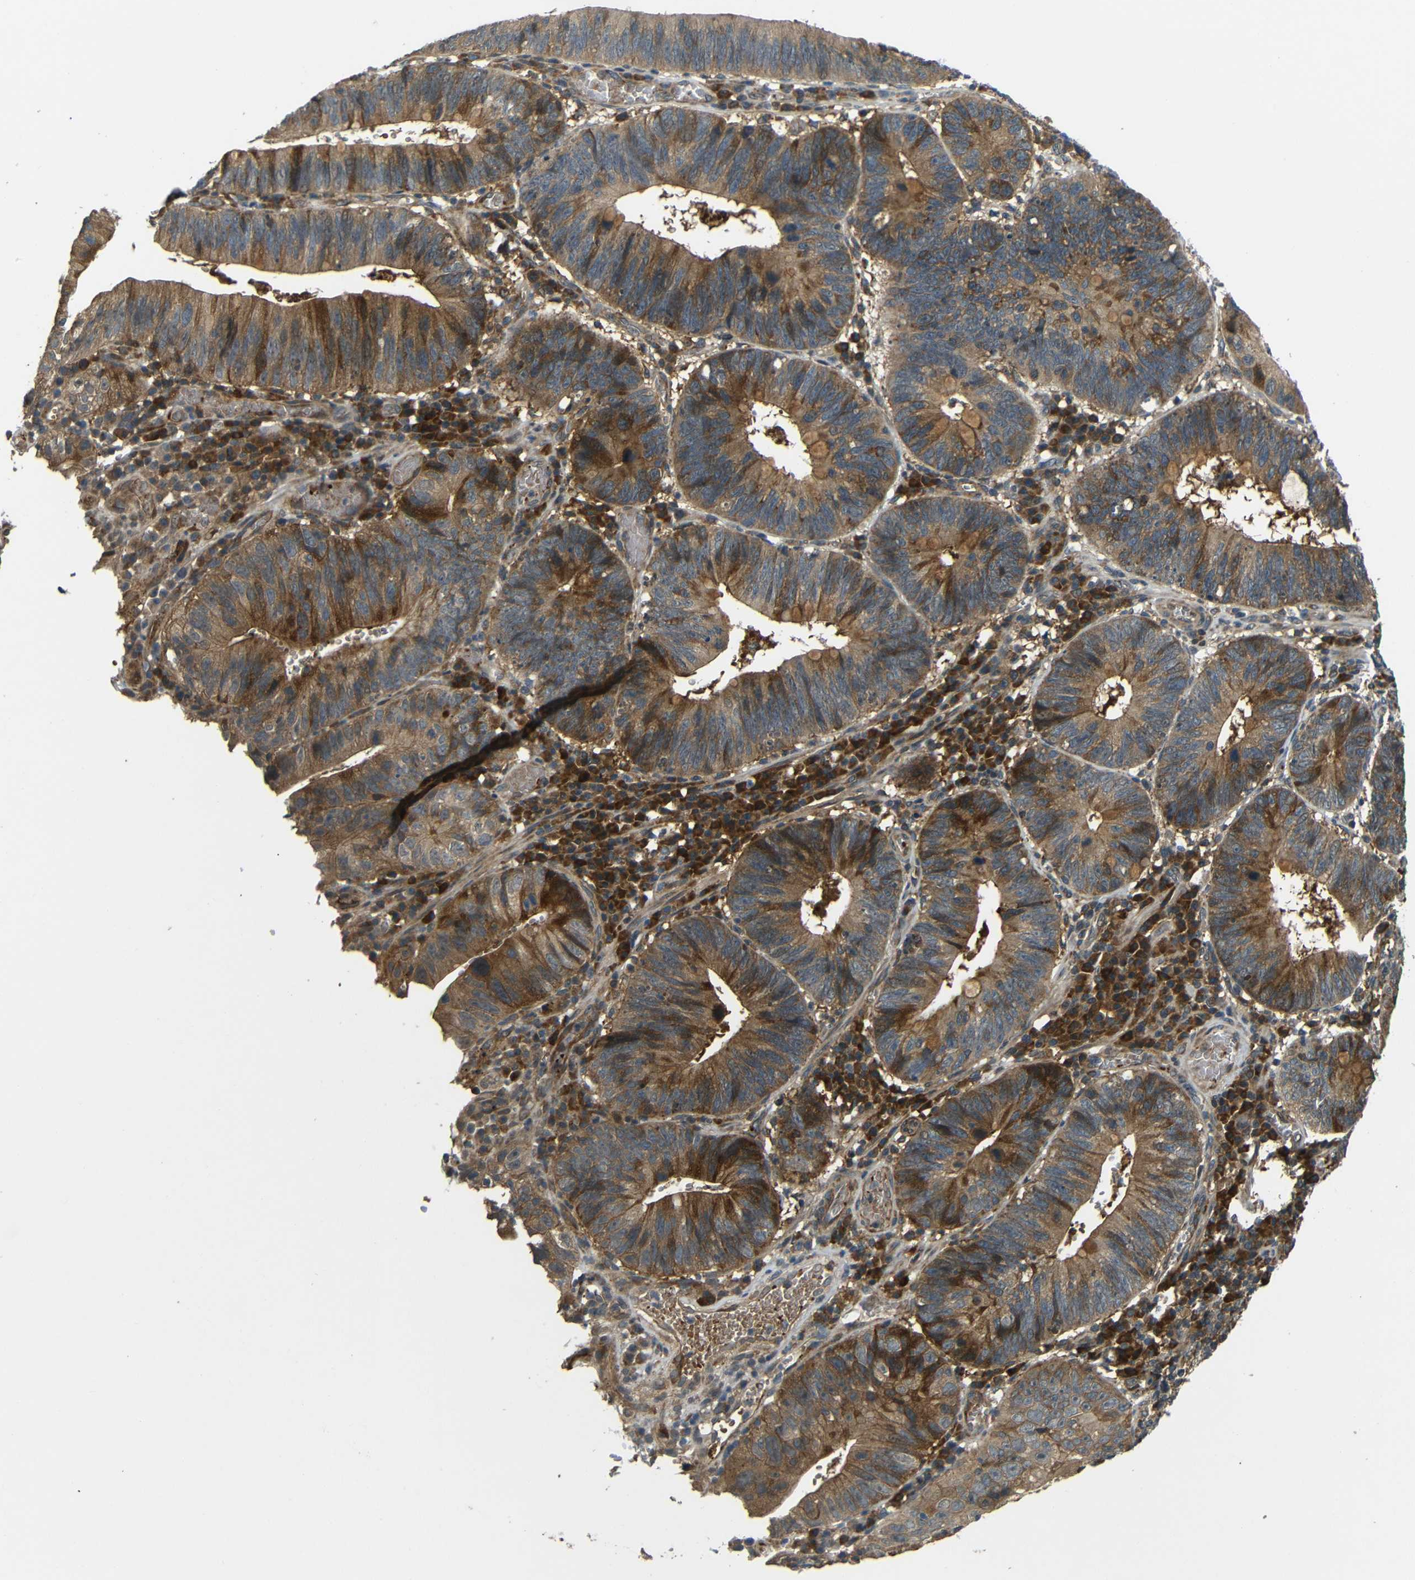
{"staining": {"intensity": "moderate", "quantity": ">75%", "location": "cytoplasmic/membranous"}, "tissue": "stomach cancer", "cell_type": "Tumor cells", "image_type": "cancer", "snomed": [{"axis": "morphology", "description": "Adenocarcinoma, NOS"}, {"axis": "topography", "description": "Stomach"}], "caption": "Immunohistochemical staining of human stomach adenocarcinoma shows moderate cytoplasmic/membranous protein staining in approximately >75% of tumor cells.", "gene": "EPHB2", "patient": {"sex": "male", "age": 59}}